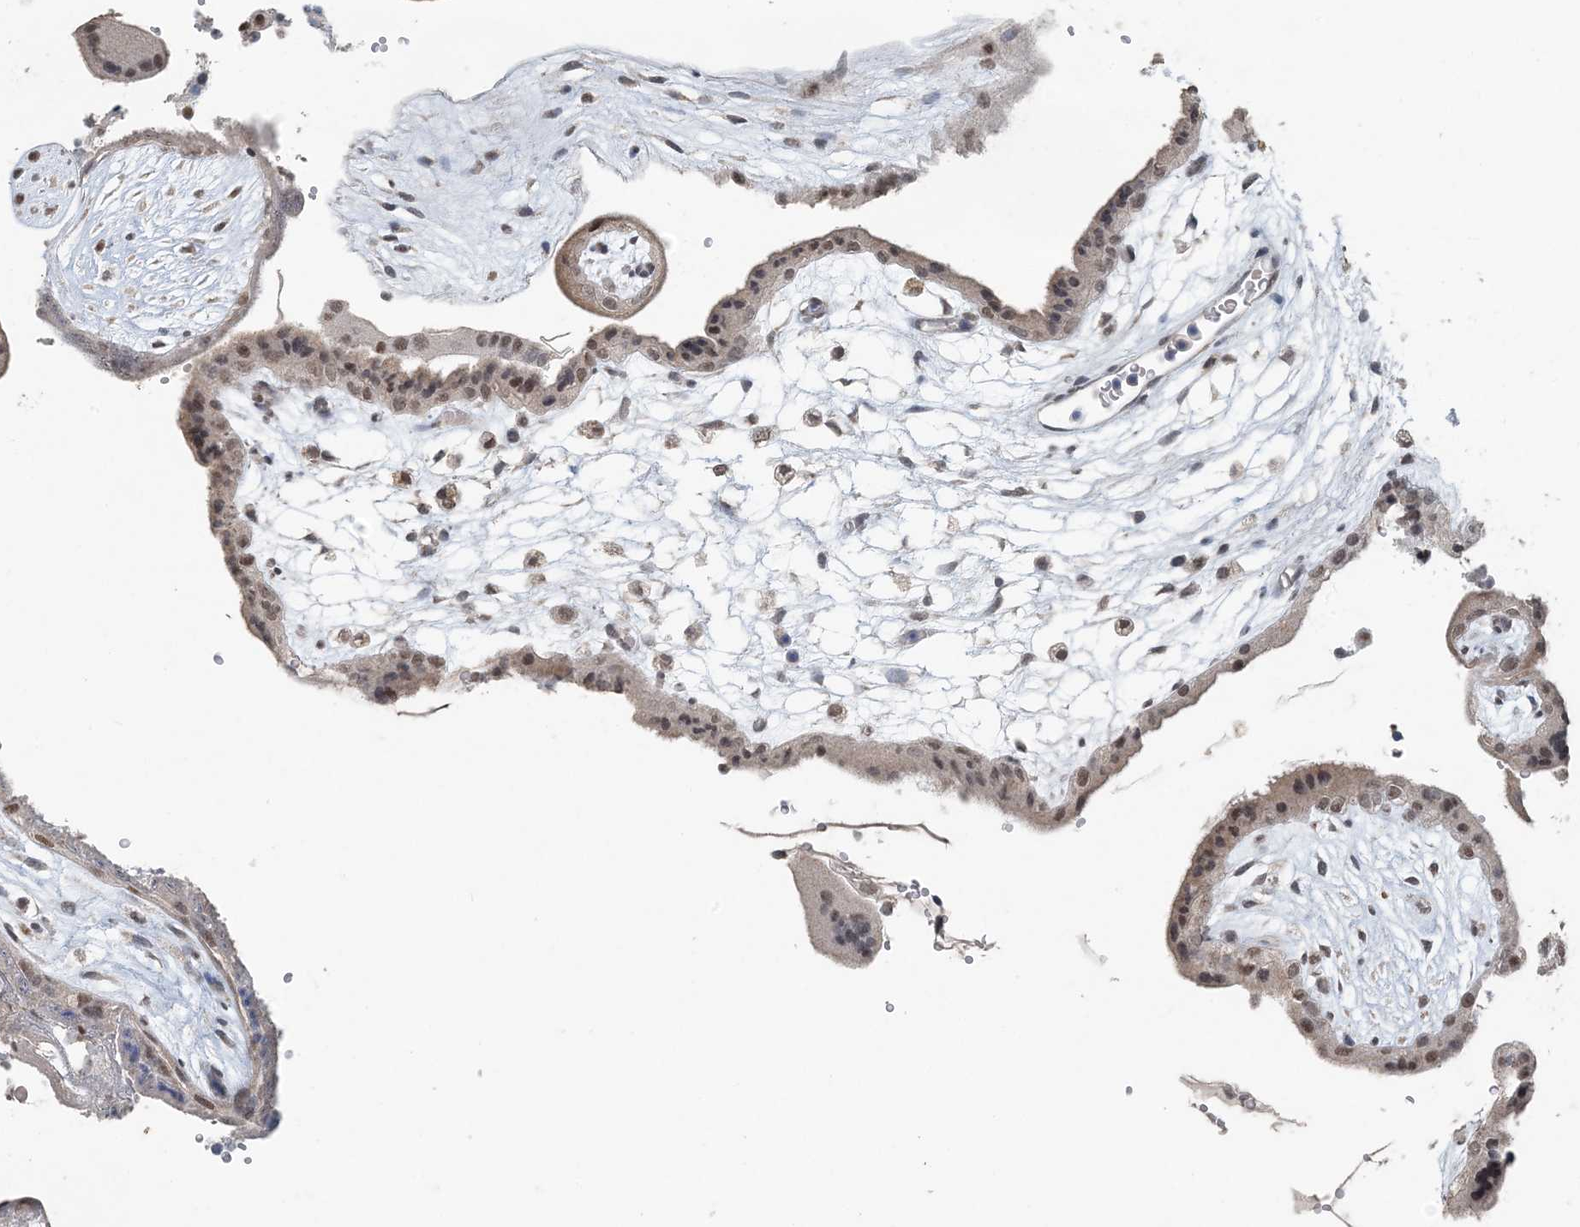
{"staining": {"intensity": "moderate", "quantity": ">75%", "location": "nuclear"}, "tissue": "placenta", "cell_type": "Decidual cells", "image_type": "normal", "snomed": [{"axis": "morphology", "description": "Normal tissue, NOS"}, {"axis": "topography", "description": "Placenta"}], "caption": "This is an image of immunohistochemistry staining of unremarkable placenta, which shows moderate staining in the nuclear of decidual cells.", "gene": "MBD2", "patient": {"sex": "female", "age": 18}}